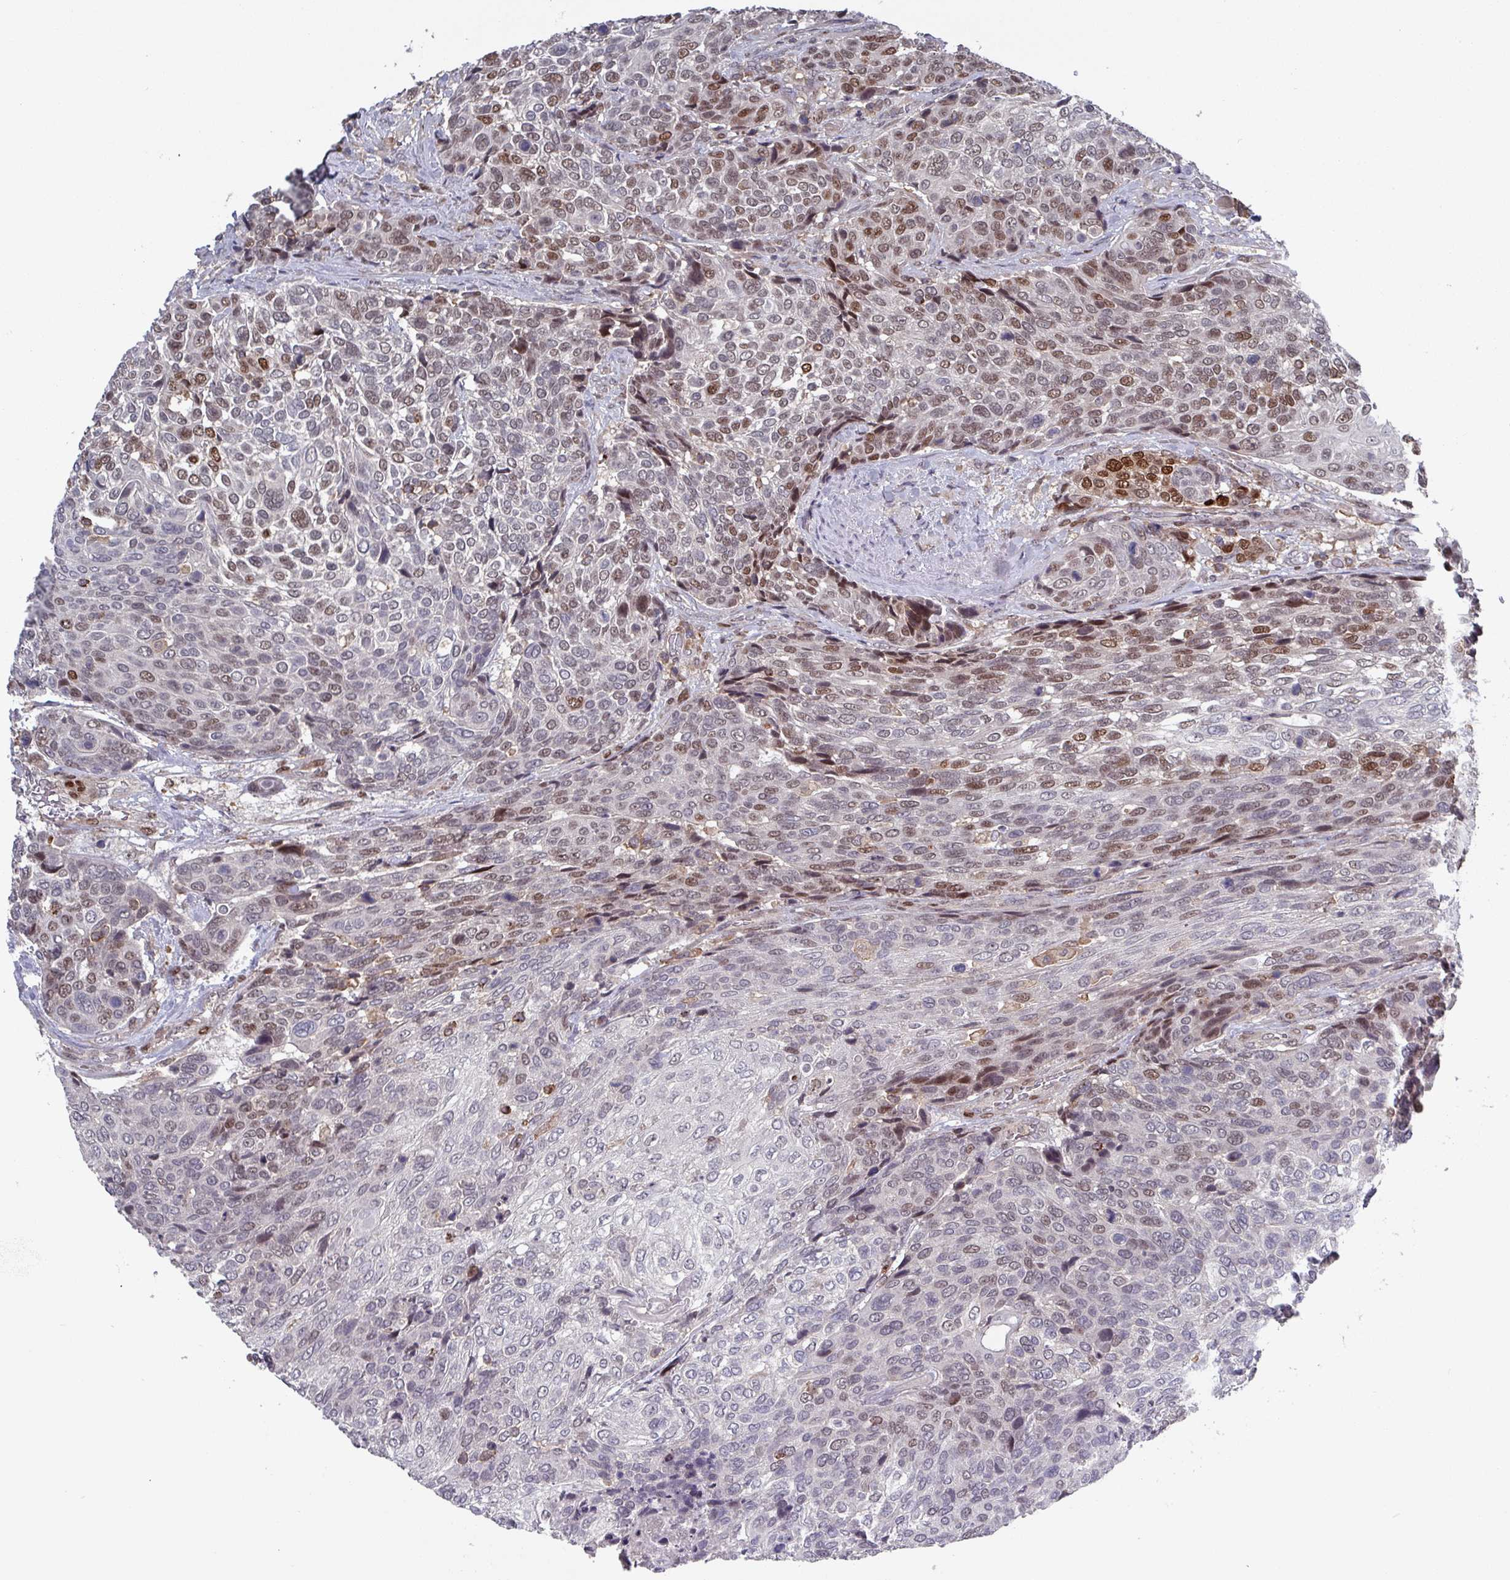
{"staining": {"intensity": "strong", "quantity": "25%-75%", "location": "nuclear"}, "tissue": "urothelial cancer", "cell_type": "Tumor cells", "image_type": "cancer", "snomed": [{"axis": "morphology", "description": "Urothelial carcinoma, High grade"}, {"axis": "topography", "description": "Urinary bladder"}], "caption": "This is an image of immunohistochemistry (IHC) staining of urothelial cancer, which shows strong positivity in the nuclear of tumor cells.", "gene": "PRRX1", "patient": {"sex": "female", "age": 70}}